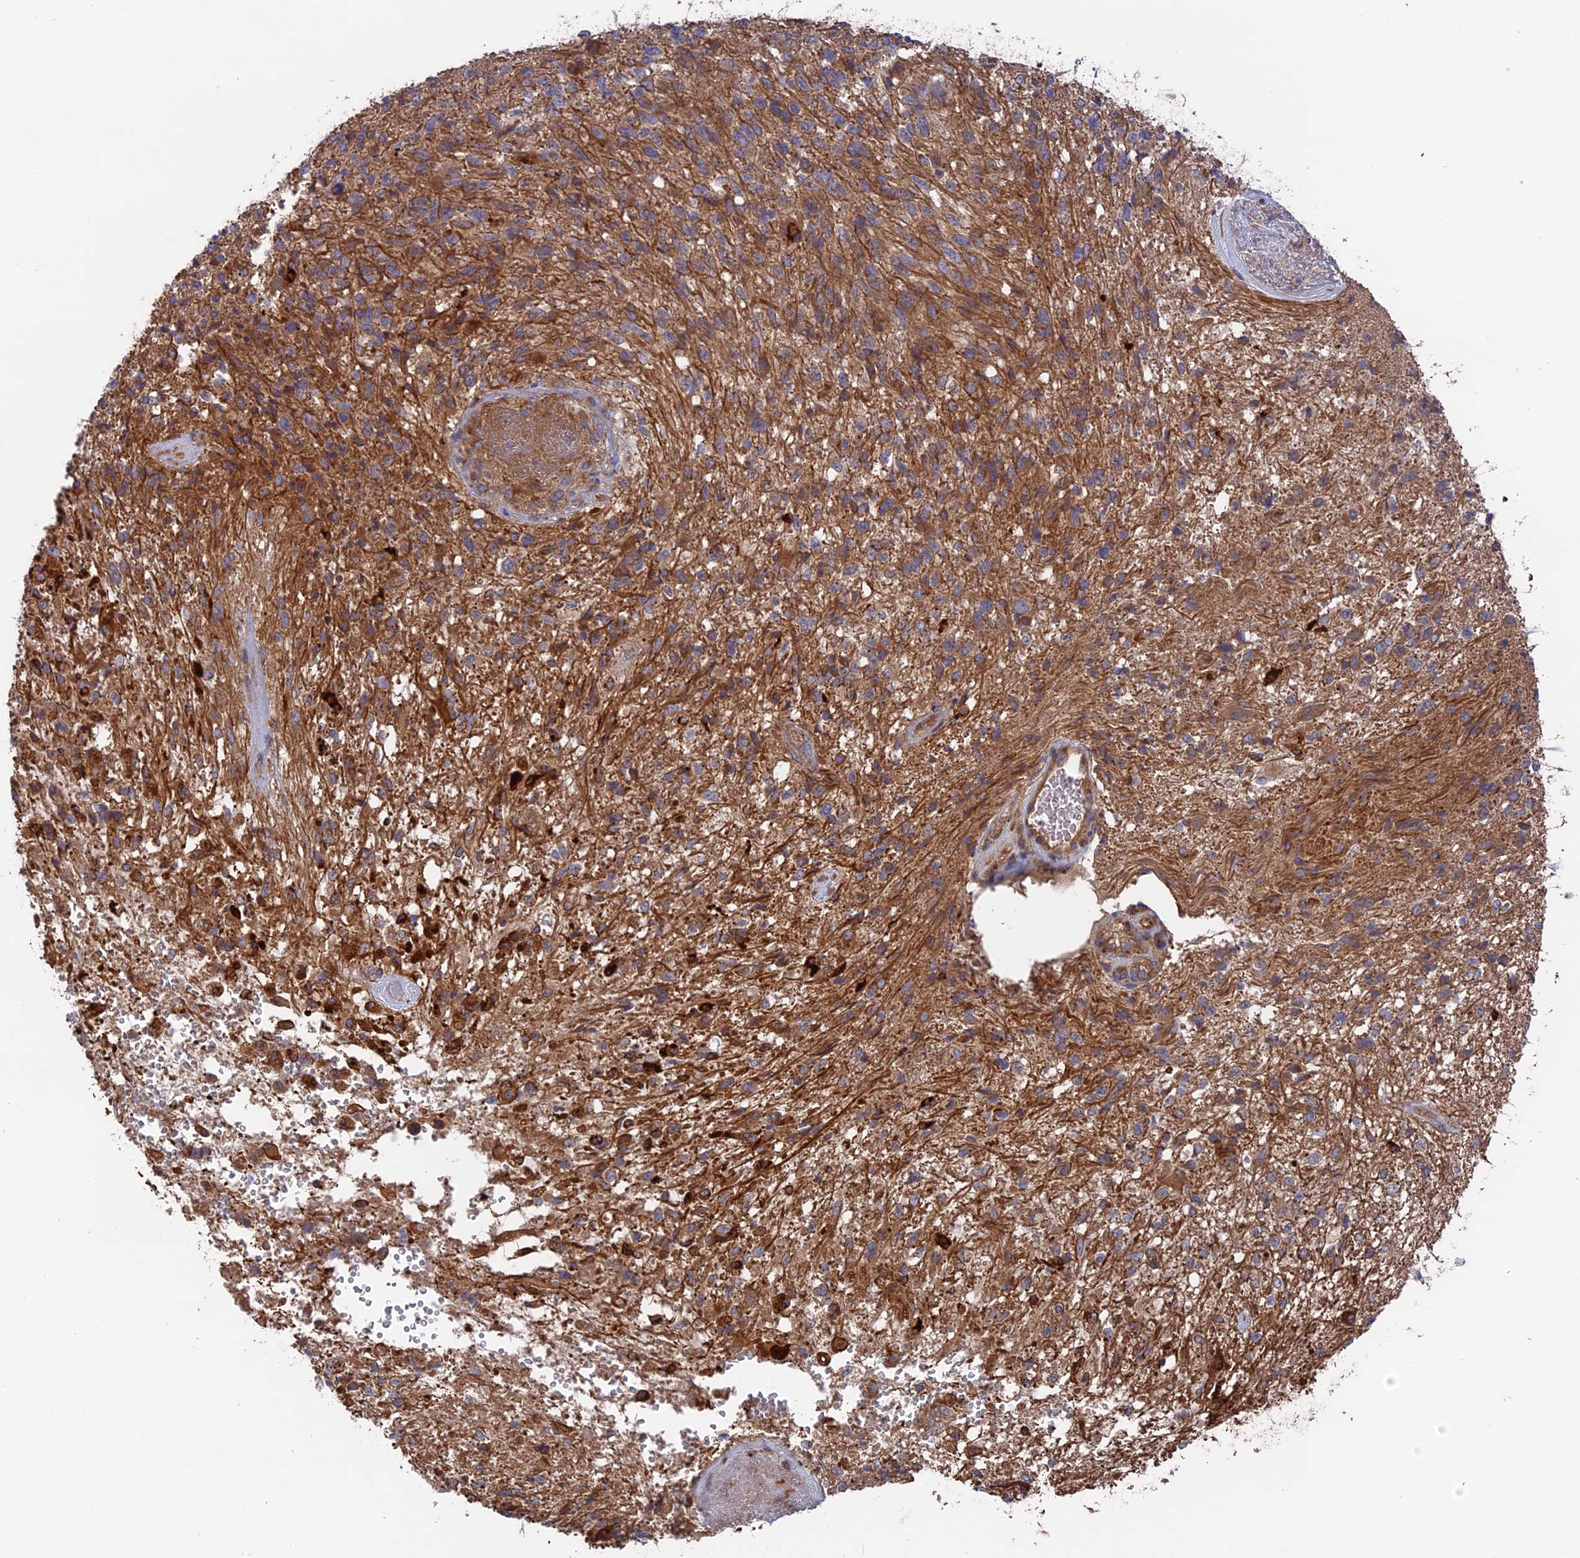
{"staining": {"intensity": "moderate", "quantity": "<25%", "location": "cytoplasmic/membranous"}, "tissue": "glioma", "cell_type": "Tumor cells", "image_type": "cancer", "snomed": [{"axis": "morphology", "description": "Glioma, malignant, High grade"}, {"axis": "topography", "description": "Brain"}], "caption": "Protein expression analysis of human high-grade glioma (malignant) reveals moderate cytoplasmic/membranous expression in about <25% of tumor cells. (DAB = brown stain, brightfield microscopy at high magnification).", "gene": "TELO2", "patient": {"sex": "male", "age": 56}}